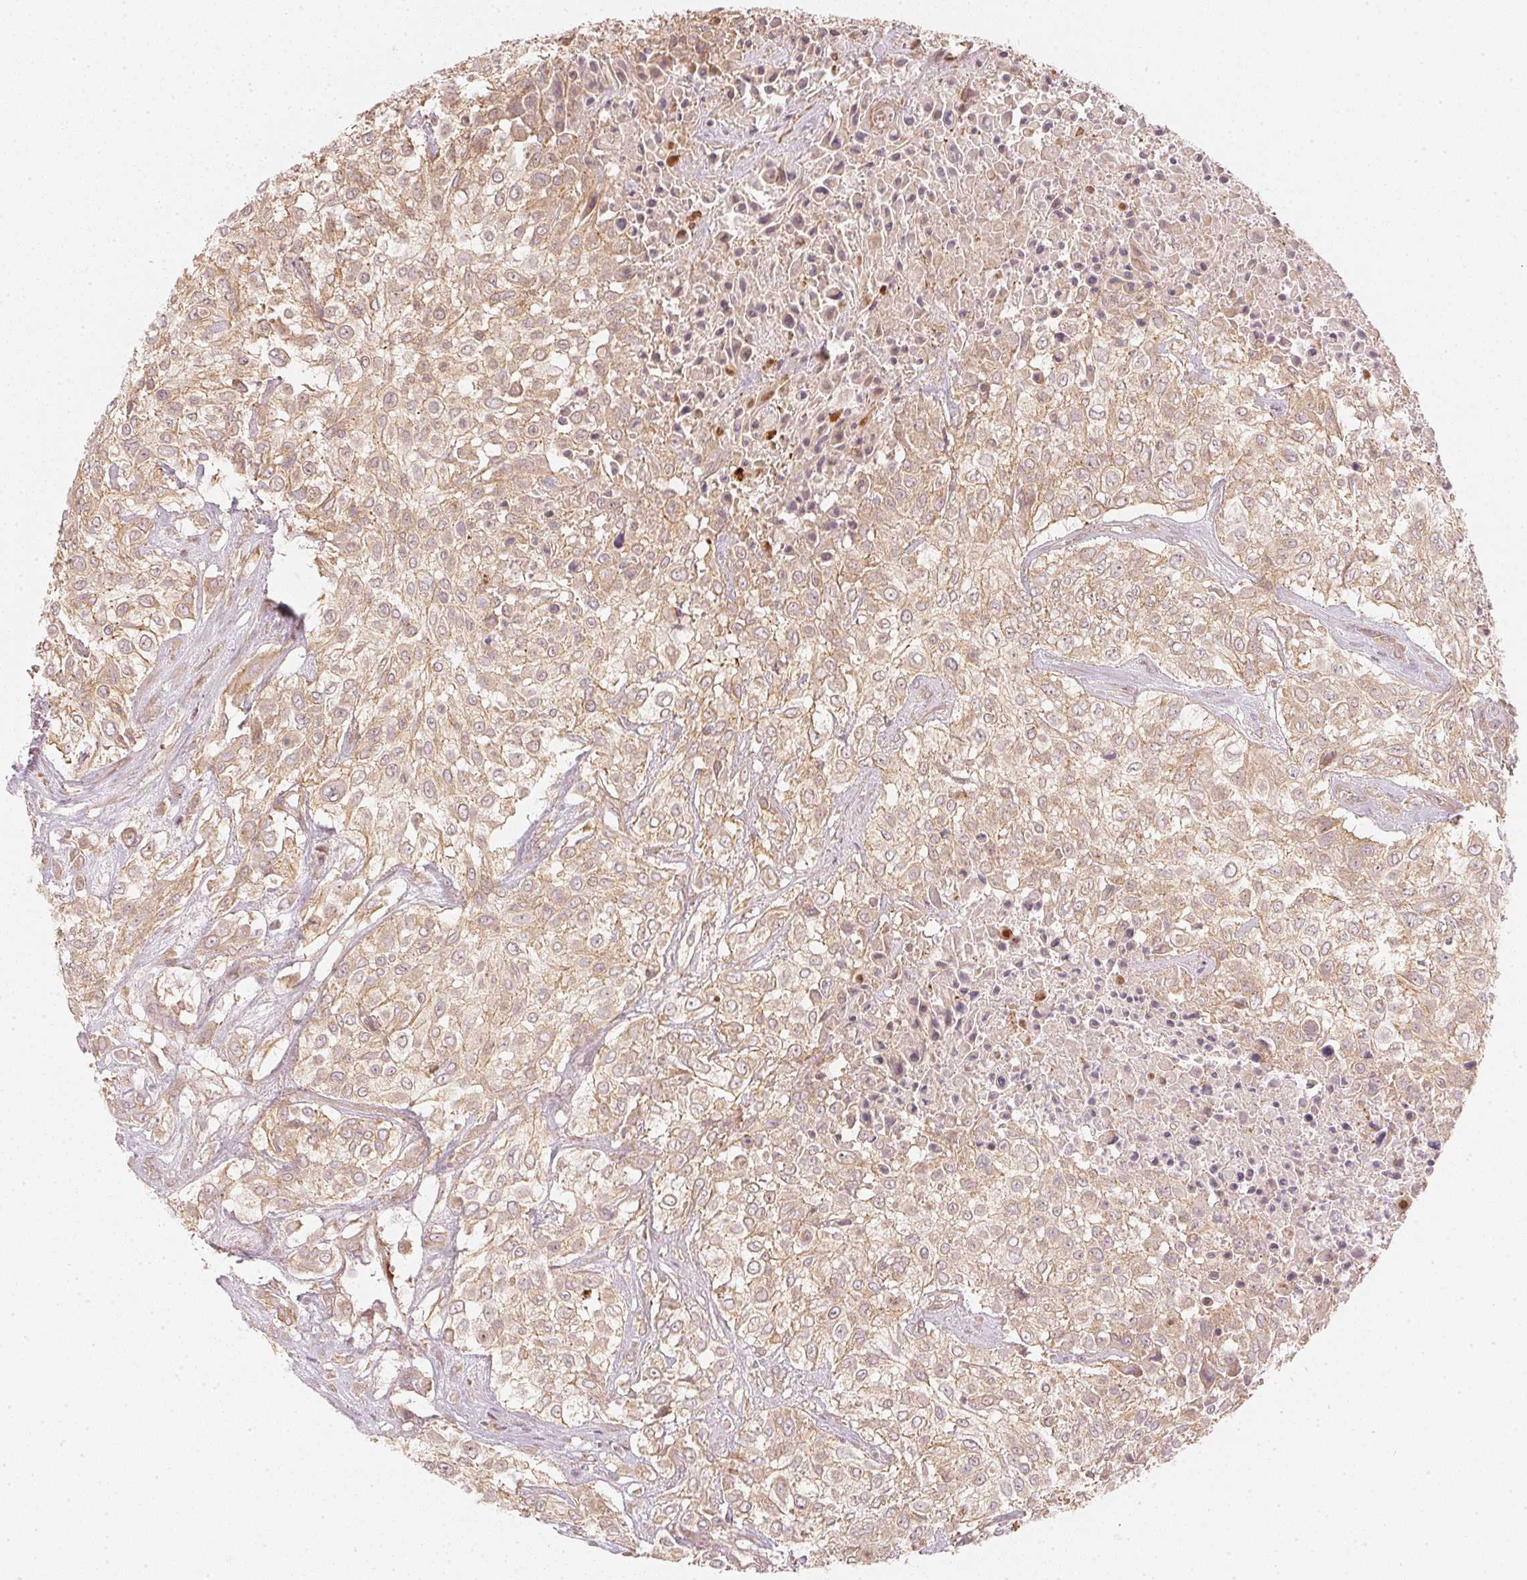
{"staining": {"intensity": "weak", "quantity": ">75%", "location": "cytoplasmic/membranous"}, "tissue": "urothelial cancer", "cell_type": "Tumor cells", "image_type": "cancer", "snomed": [{"axis": "morphology", "description": "Urothelial carcinoma, High grade"}, {"axis": "topography", "description": "Urinary bladder"}], "caption": "High-power microscopy captured an immunohistochemistry (IHC) photomicrograph of high-grade urothelial carcinoma, revealing weak cytoplasmic/membranous positivity in about >75% of tumor cells.", "gene": "WDR54", "patient": {"sex": "male", "age": 57}}